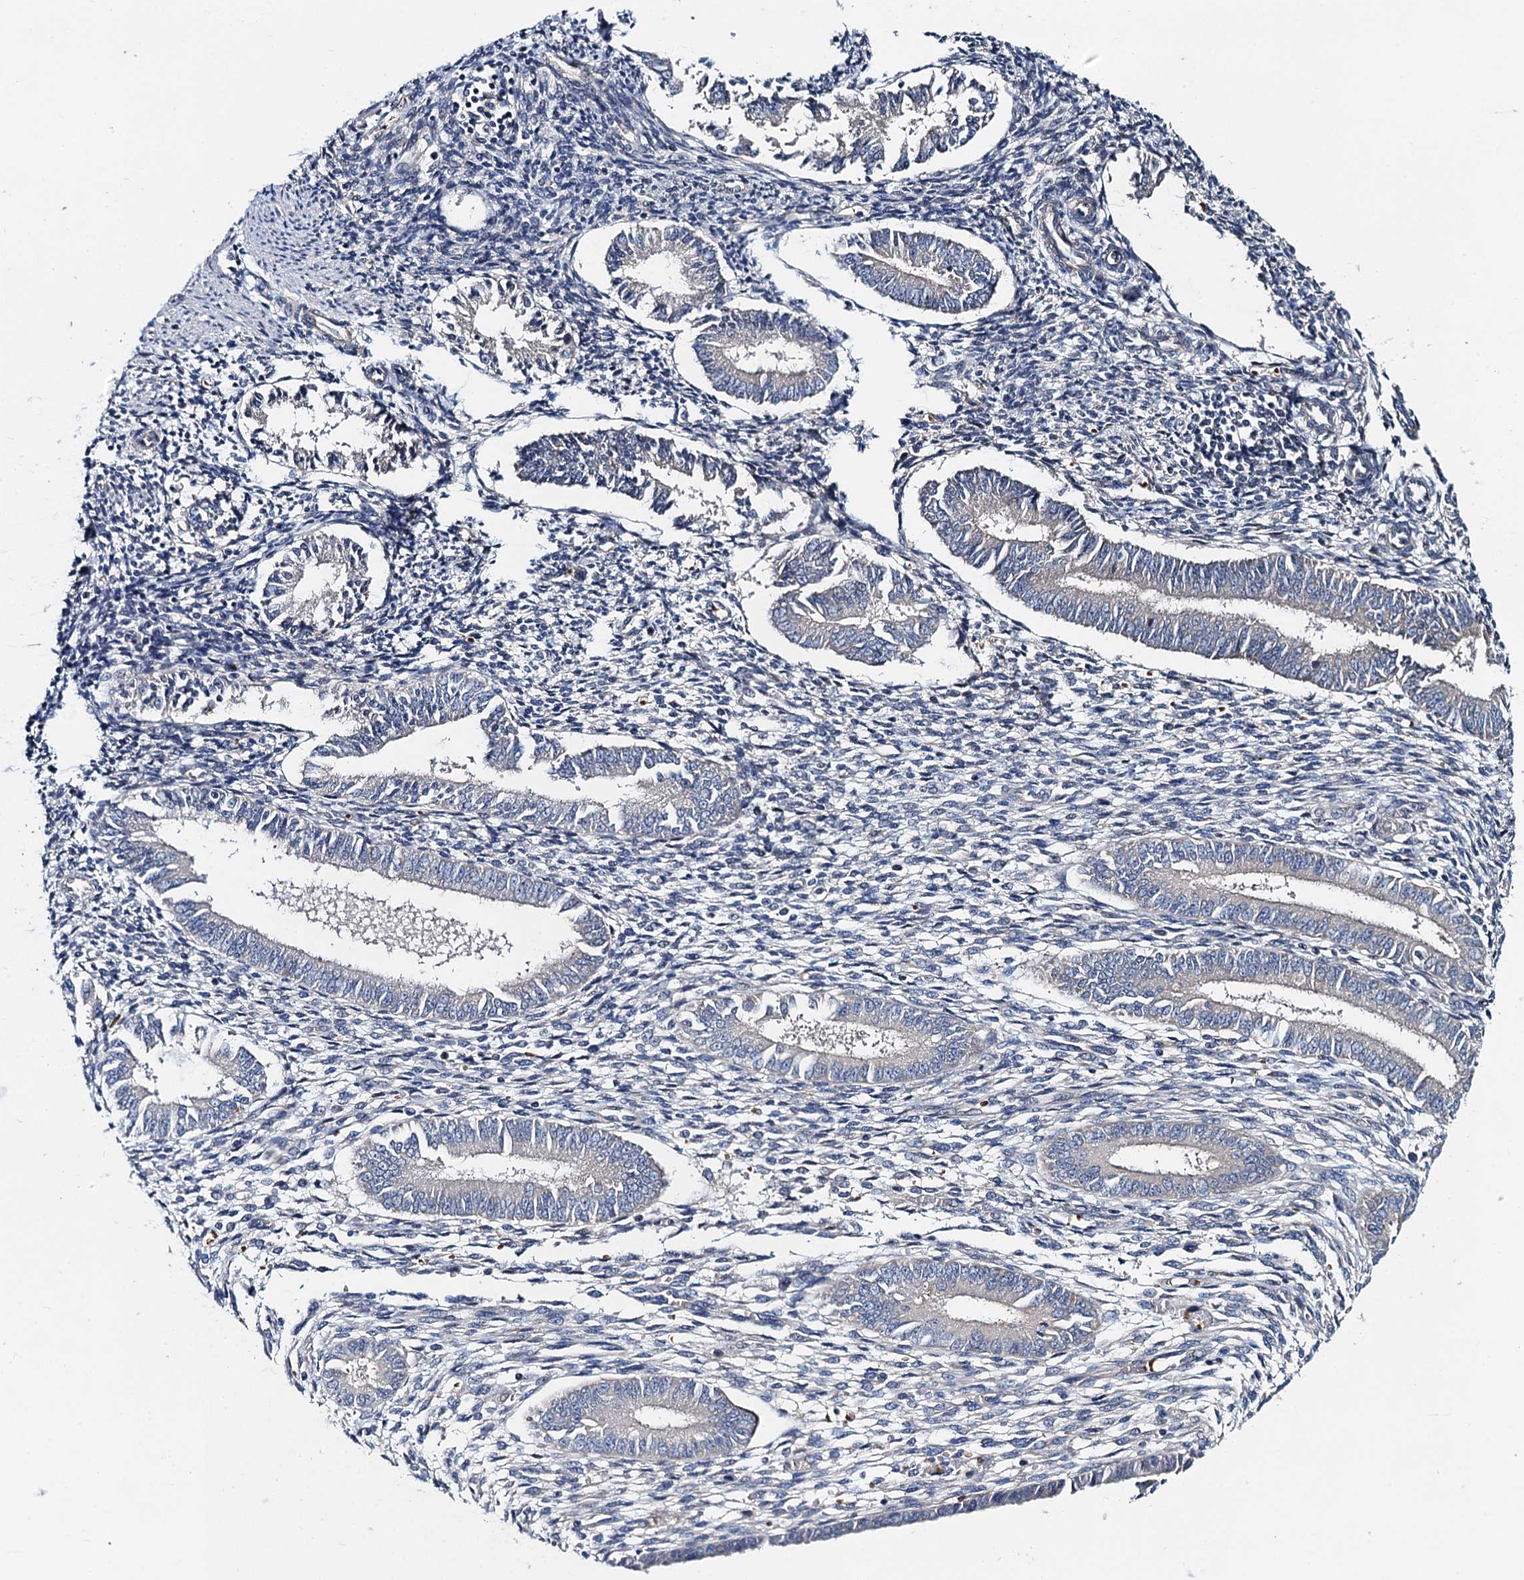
{"staining": {"intensity": "negative", "quantity": "none", "location": "none"}, "tissue": "endometrium", "cell_type": "Cells in endometrial stroma", "image_type": "normal", "snomed": [{"axis": "morphology", "description": "Normal tissue, NOS"}, {"axis": "topography", "description": "Uterus"}, {"axis": "topography", "description": "Endometrium"}], "caption": "Cells in endometrial stroma are negative for protein expression in unremarkable human endometrium. (DAB (3,3'-diaminobenzidine) immunohistochemistry with hematoxylin counter stain).", "gene": "NBEA", "patient": {"sex": "female", "age": 48}}